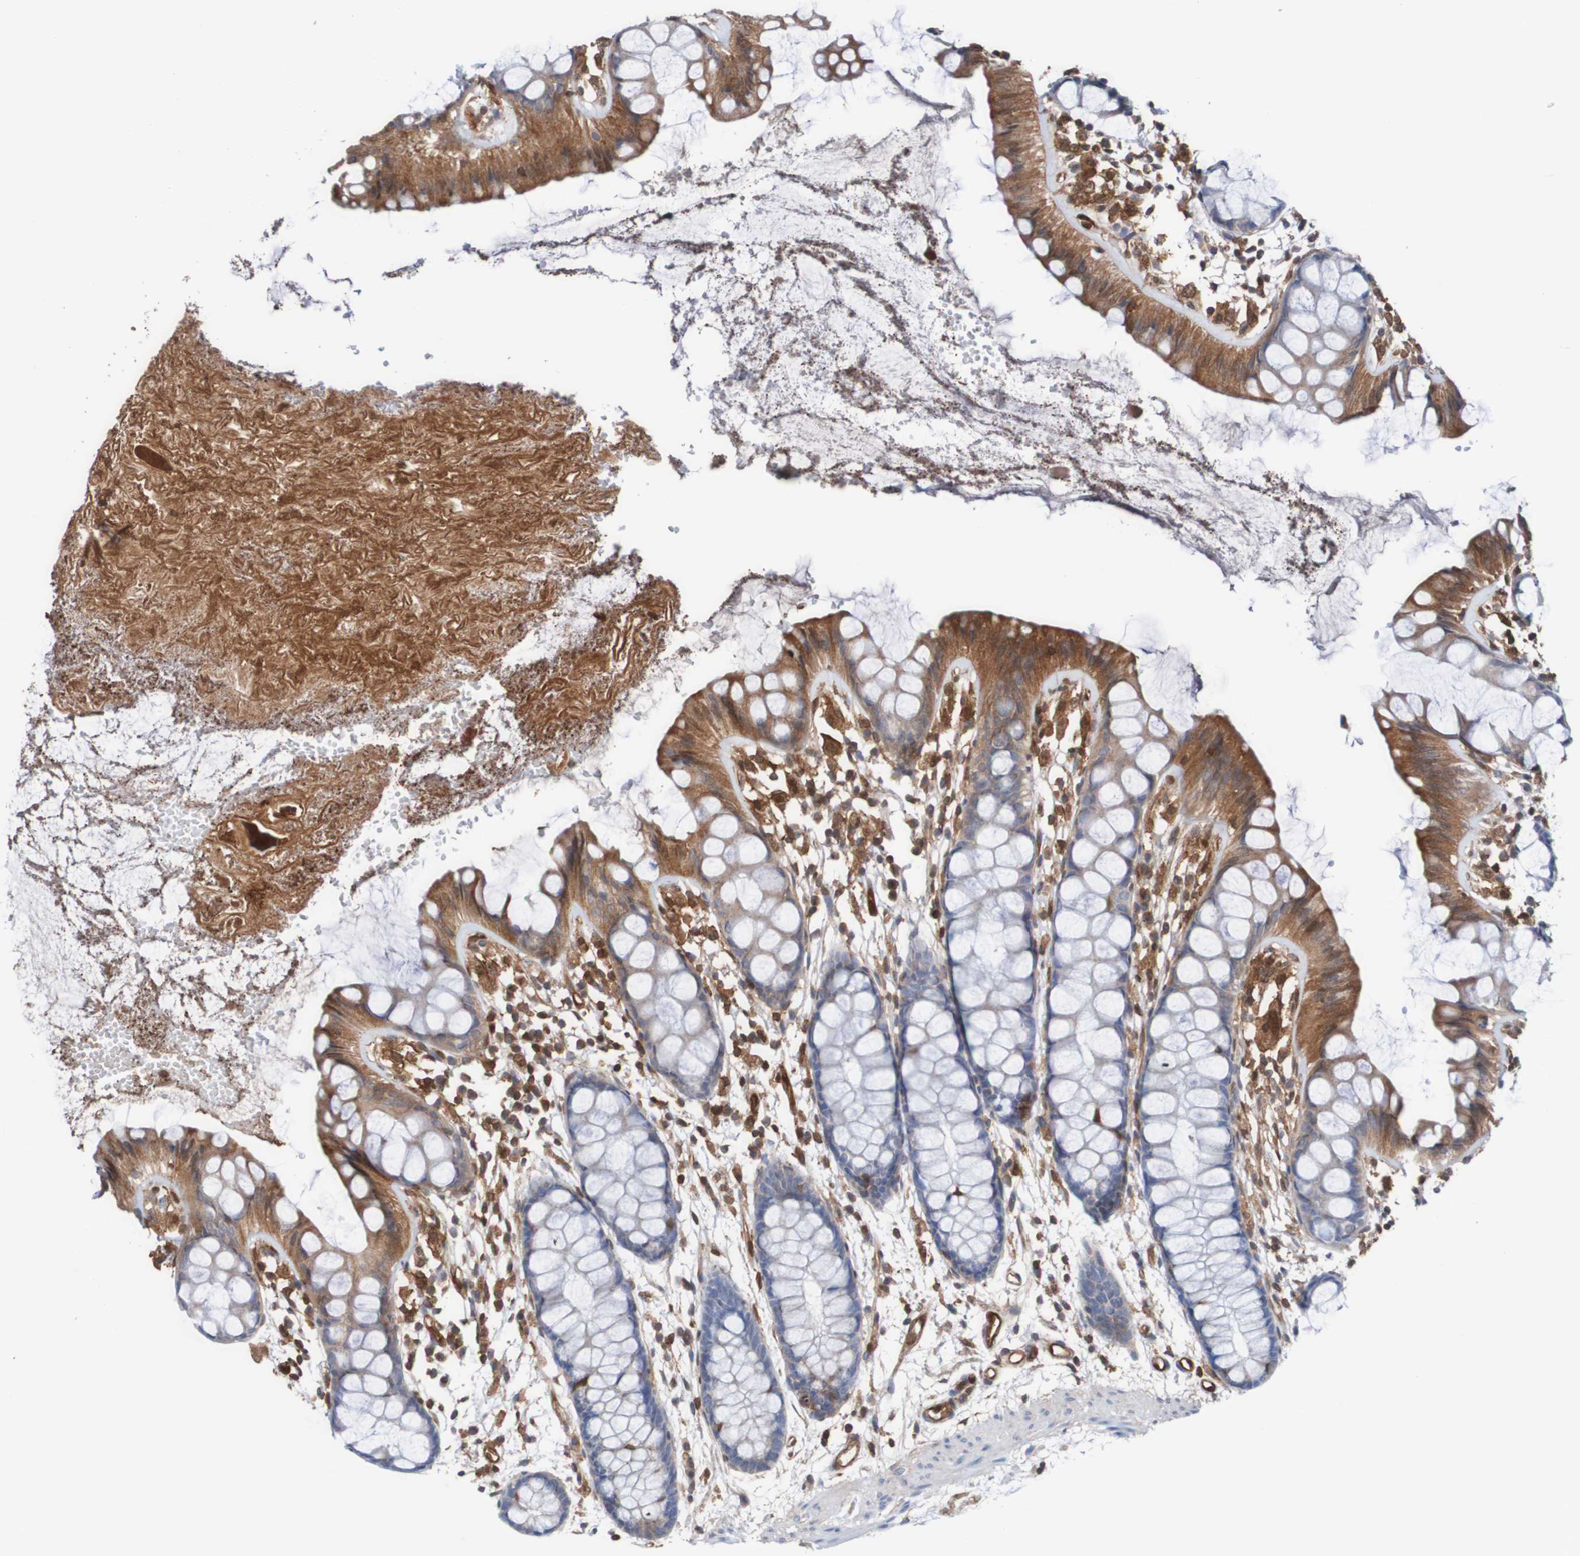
{"staining": {"intensity": "moderate", "quantity": "25%-75%", "location": "cytoplasmic/membranous"}, "tissue": "rectum", "cell_type": "Glandular cells", "image_type": "normal", "snomed": [{"axis": "morphology", "description": "Normal tissue, NOS"}, {"axis": "topography", "description": "Rectum"}], "caption": "Protein analysis of benign rectum displays moderate cytoplasmic/membranous expression in approximately 25%-75% of glandular cells. Ihc stains the protein in brown and the nuclei are stained blue.", "gene": "RIGI", "patient": {"sex": "female", "age": 66}}